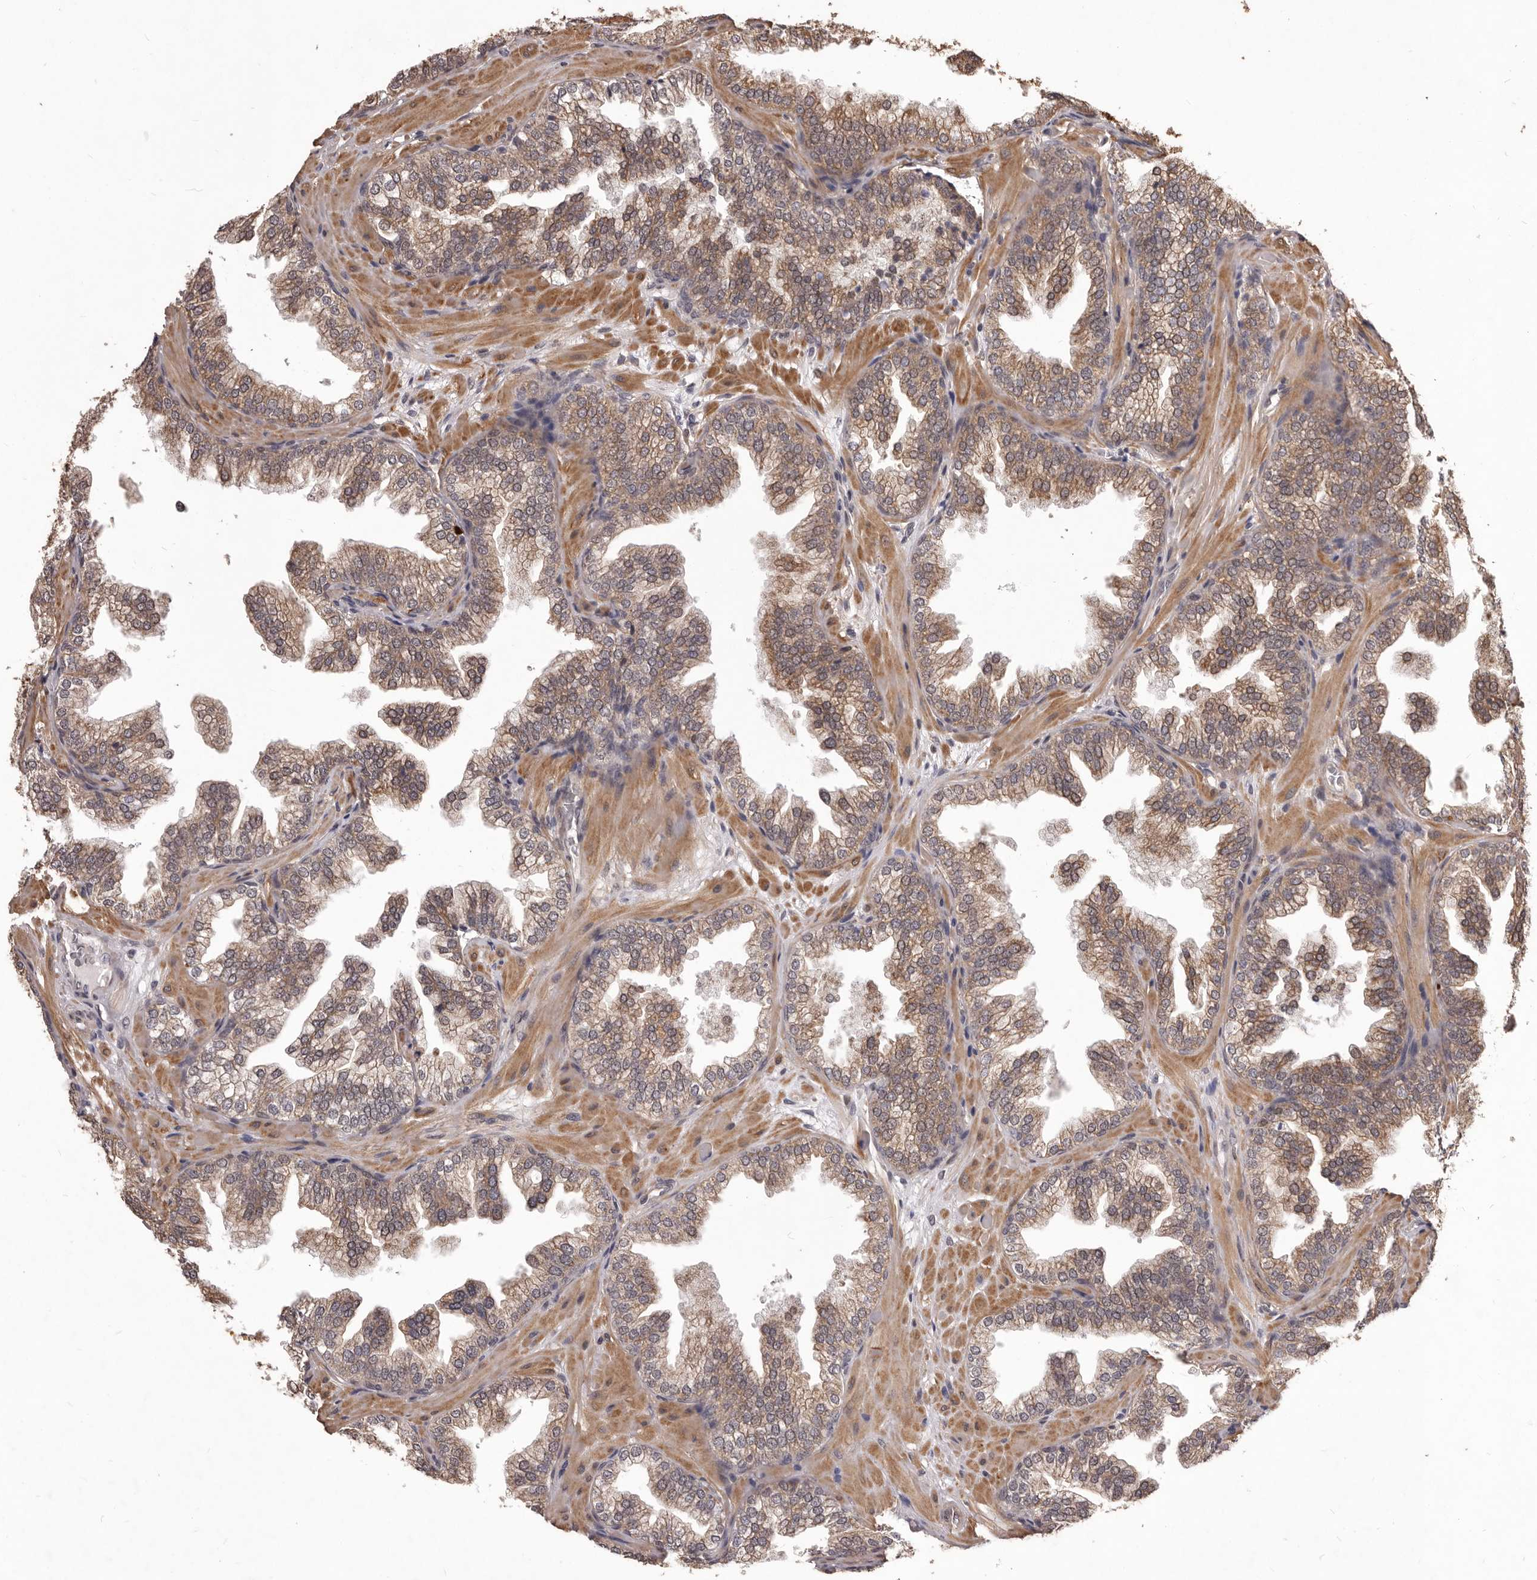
{"staining": {"intensity": "moderate", "quantity": ">75%", "location": "cytoplasmic/membranous"}, "tissue": "prostate cancer", "cell_type": "Tumor cells", "image_type": "cancer", "snomed": [{"axis": "morphology", "description": "Adenocarcinoma, High grade"}, {"axis": "topography", "description": "Prostate"}], "caption": "Moderate cytoplasmic/membranous protein positivity is present in about >75% of tumor cells in prostate cancer (high-grade adenocarcinoma).", "gene": "CELF3", "patient": {"sex": "male", "age": 58}}